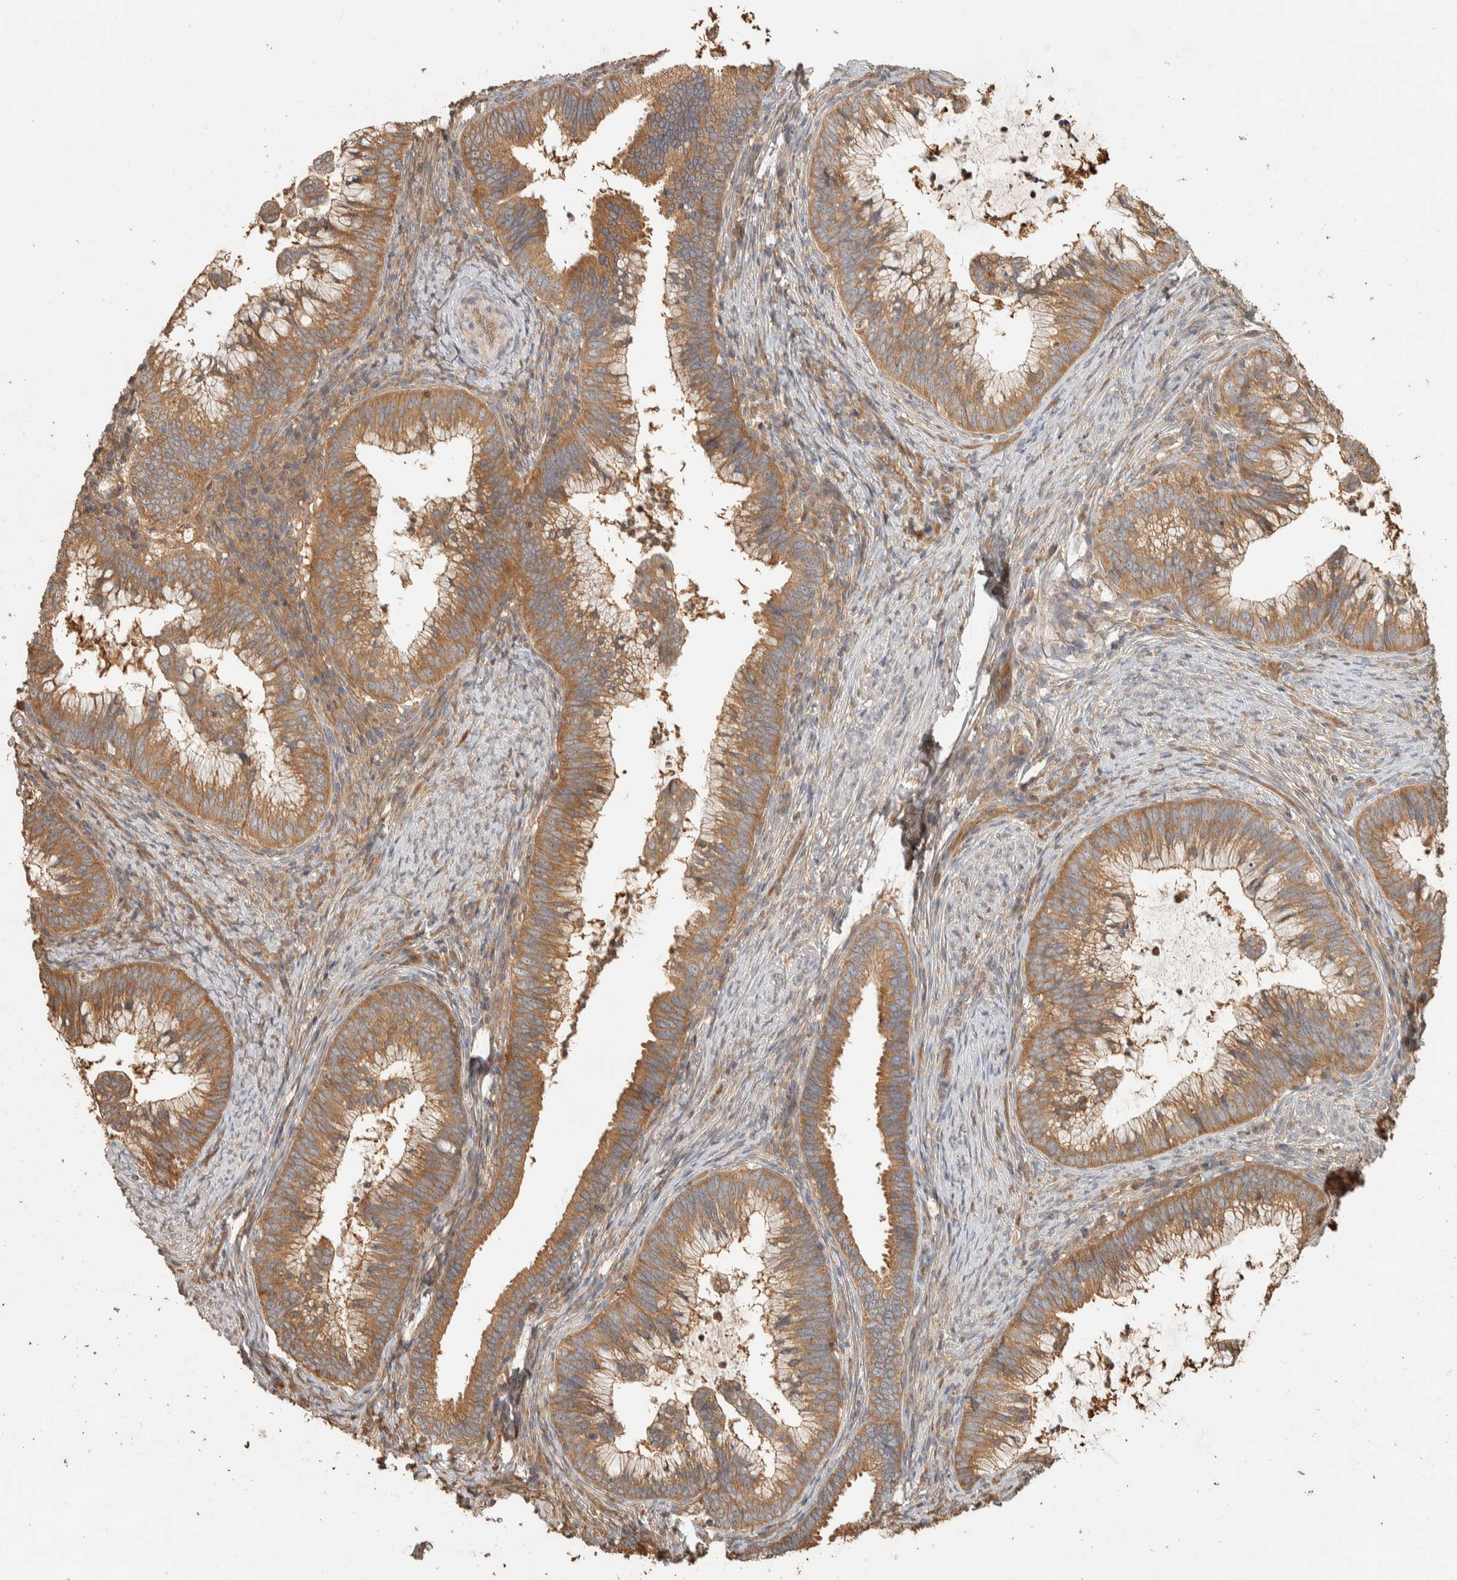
{"staining": {"intensity": "moderate", "quantity": ">75%", "location": "cytoplasmic/membranous"}, "tissue": "cervical cancer", "cell_type": "Tumor cells", "image_type": "cancer", "snomed": [{"axis": "morphology", "description": "Adenocarcinoma, NOS"}, {"axis": "topography", "description": "Cervix"}], "caption": "Moderate cytoplasmic/membranous protein staining is present in approximately >75% of tumor cells in adenocarcinoma (cervical). (Stains: DAB in brown, nuclei in blue, Microscopy: brightfield microscopy at high magnification).", "gene": "EXOC7", "patient": {"sex": "female", "age": 36}}